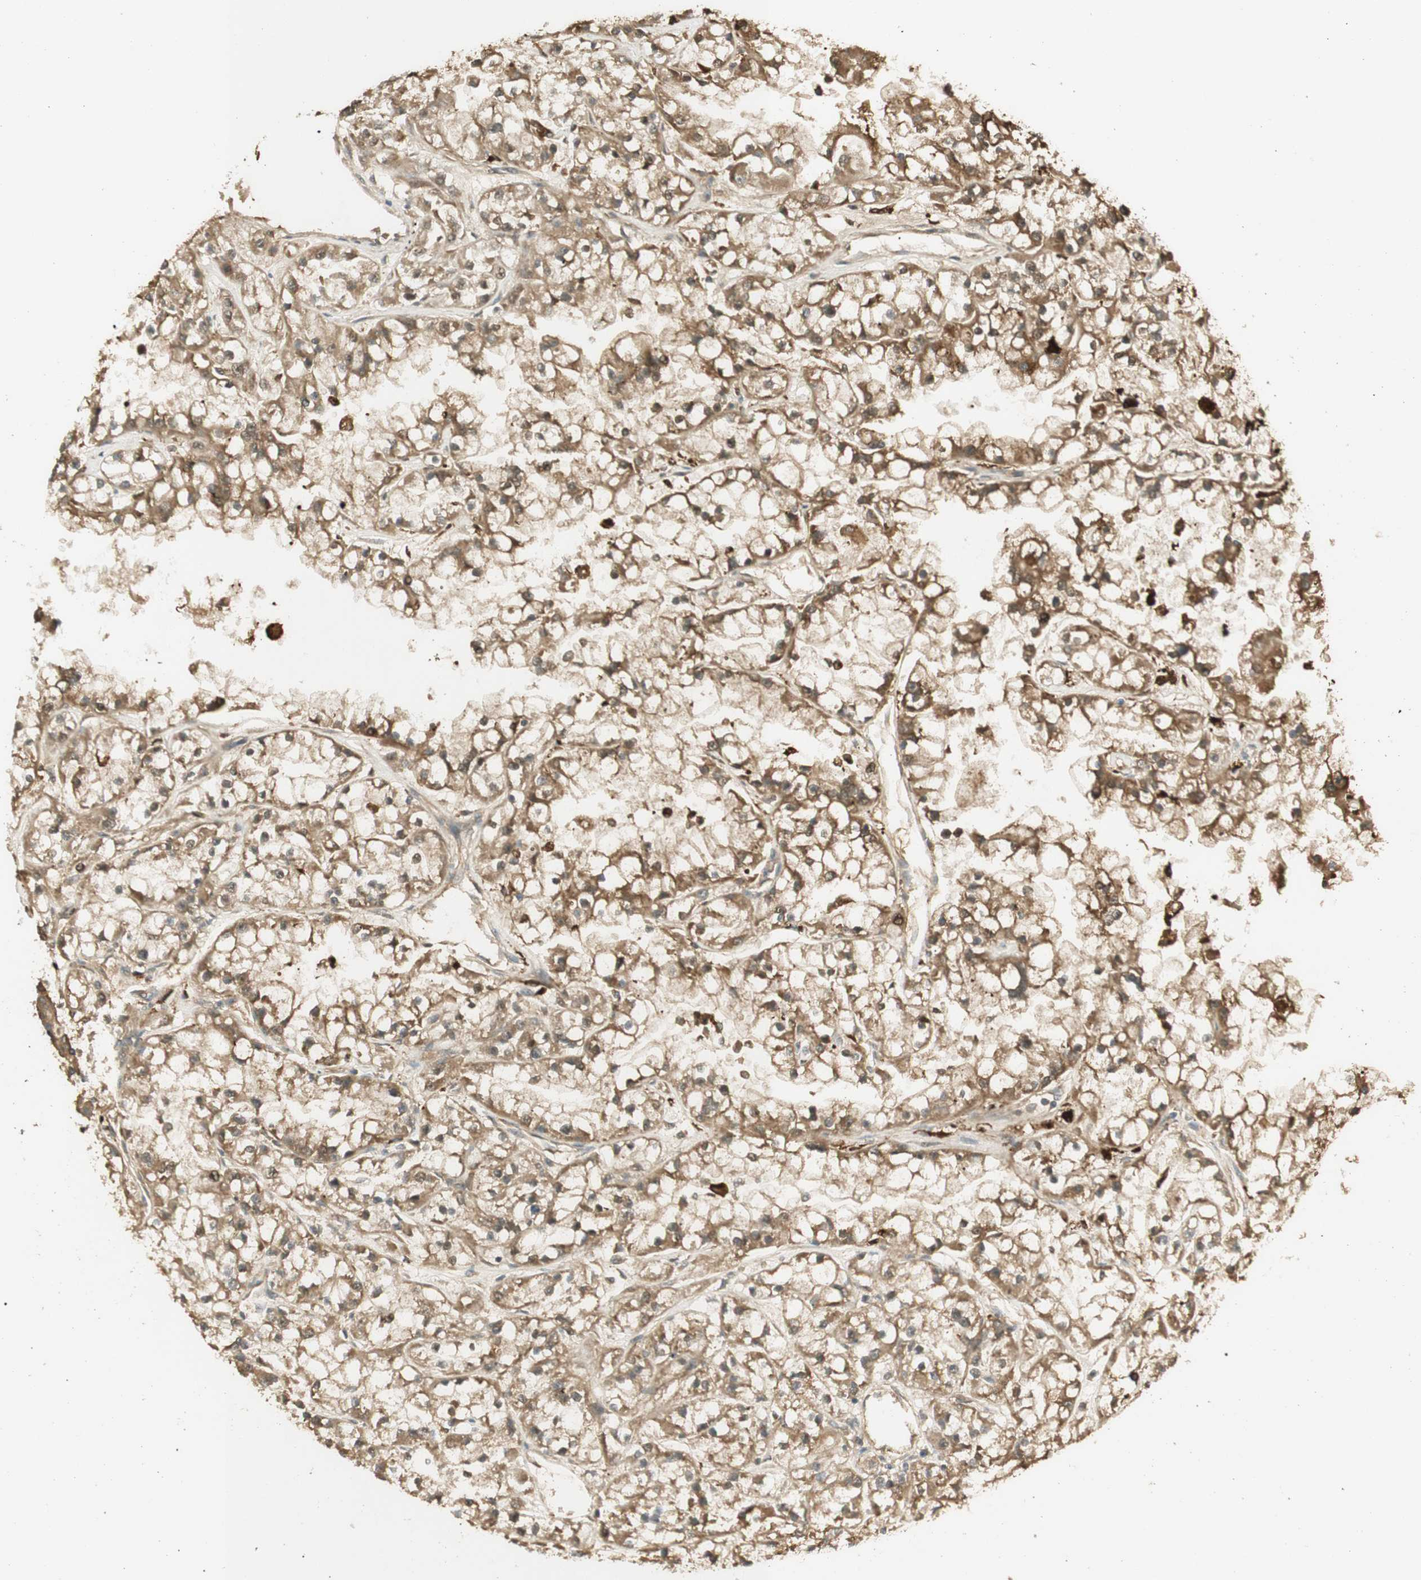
{"staining": {"intensity": "moderate", "quantity": ">75%", "location": "cytoplasmic/membranous"}, "tissue": "renal cancer", "cell_type": "Tumor cells", "image_type": "cancer", "snomed": [{"axis": "morphology", "description": "Adenocarcinoma, NOS"}, {"axis": "topography", "description": "Kidney"}], "caption": "This is an image of immunohistochemistry (IHC) staining of adenocarcinoma (renal), which shows moderate positivity in the cytoplasmic/membranous of tumor cells.", "gene": "AGER", "patient": {"sex": "female", "age": 52}}